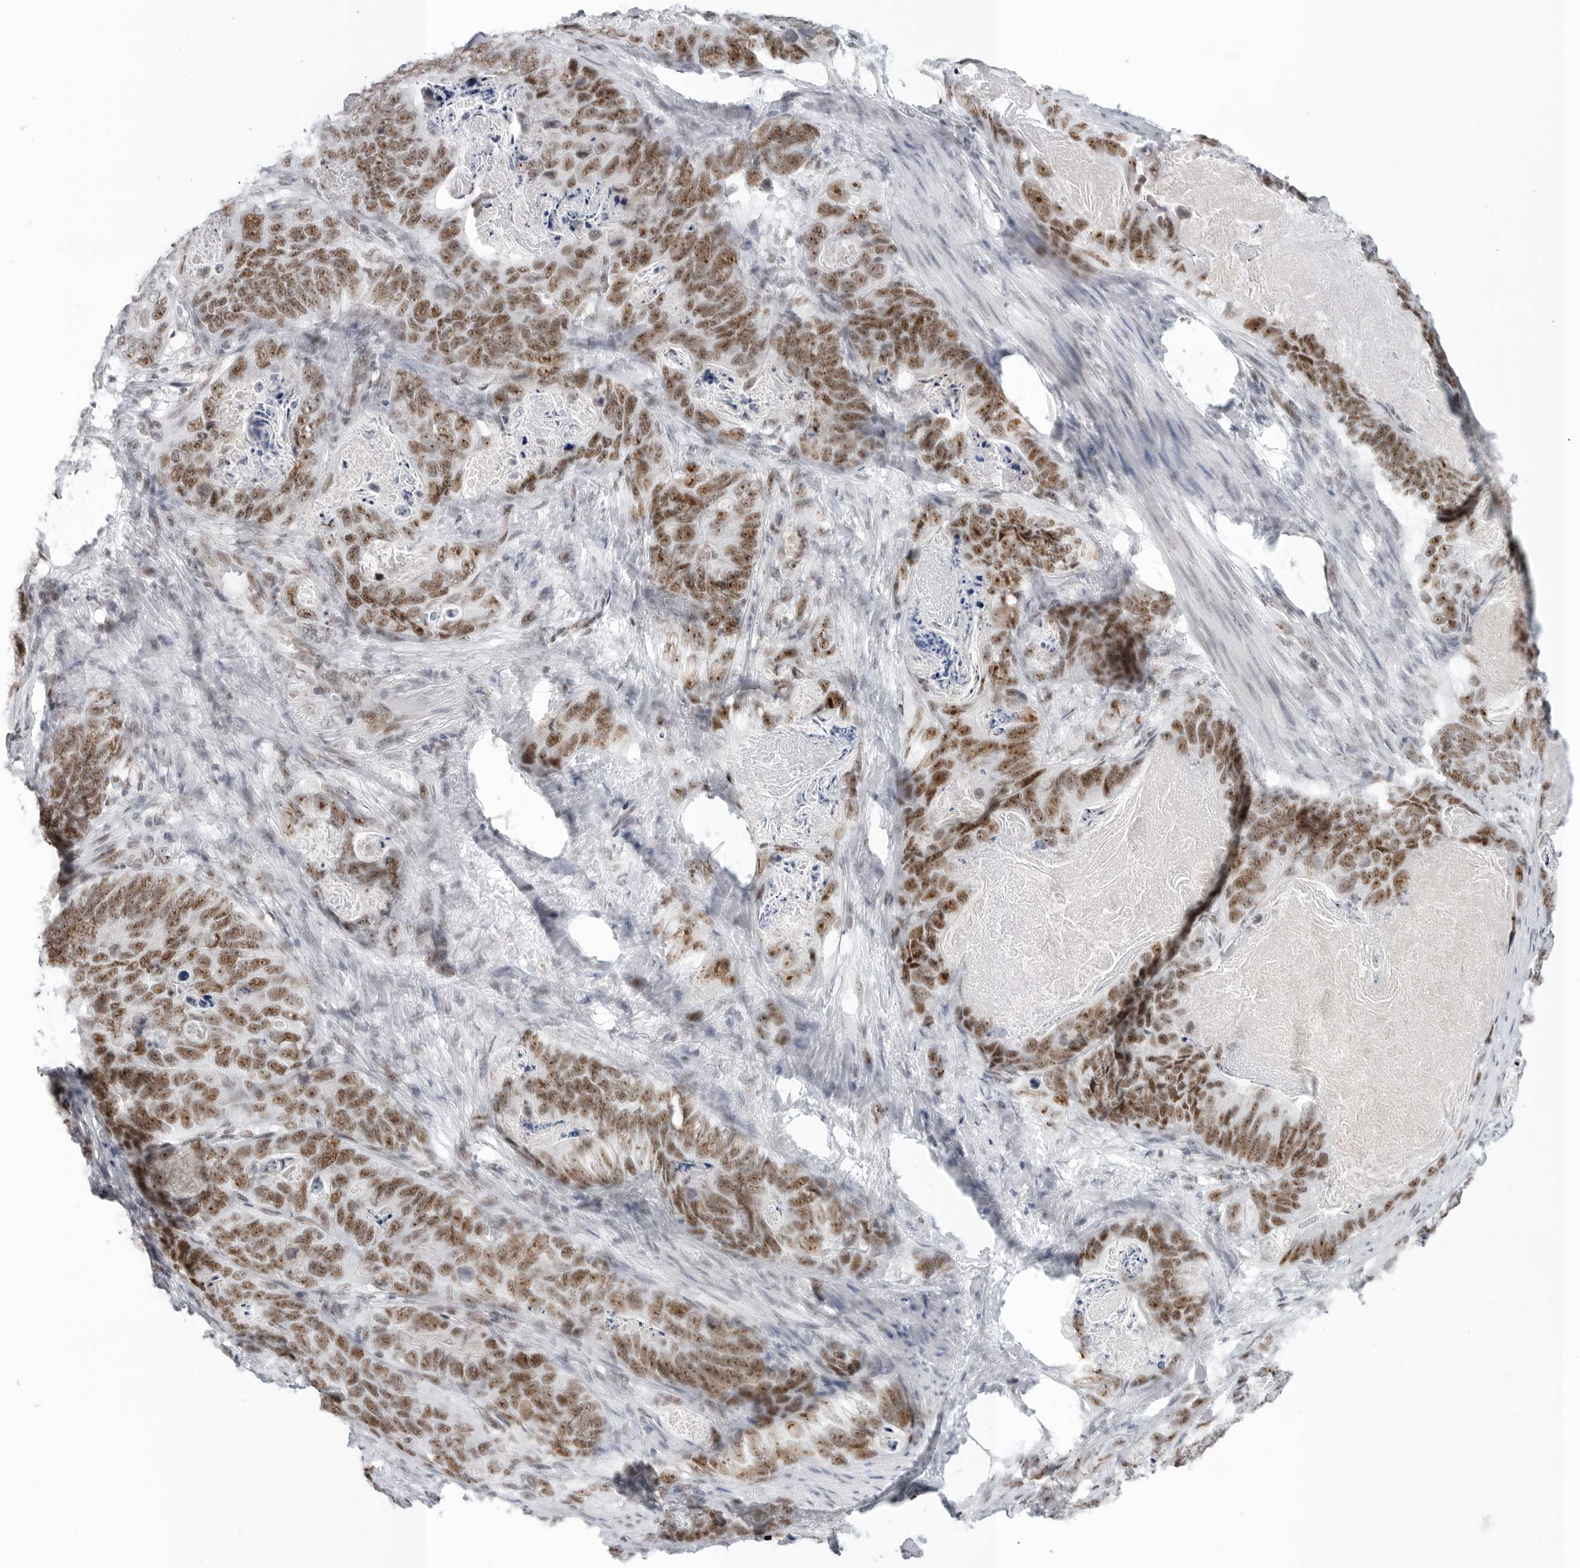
{"staining": {"intensity": "moderate", "quantity": ">75%", "location": "nuclear"}, "tissue": "stomach cancer", "cell_type": "Tumor cells", "image_type": "cancer", "snomed": [{"axis": "morphology", "description": "Normal tissue, NOS"}, {"axis": "morphology", "description": "Adenocarcinoma, NOS"}, {"axis": "topography", "description": "Stomach"}], "caption": "Moderate nuclear protein expression is identified in approximately >75% of tumor cells in stomach cancer (adenocarcinoma). The protein is shown in brown color, while the nuclei are stained blue.", "gene": "WRAP53", "patient": {"sex": "female", "age": 89}}